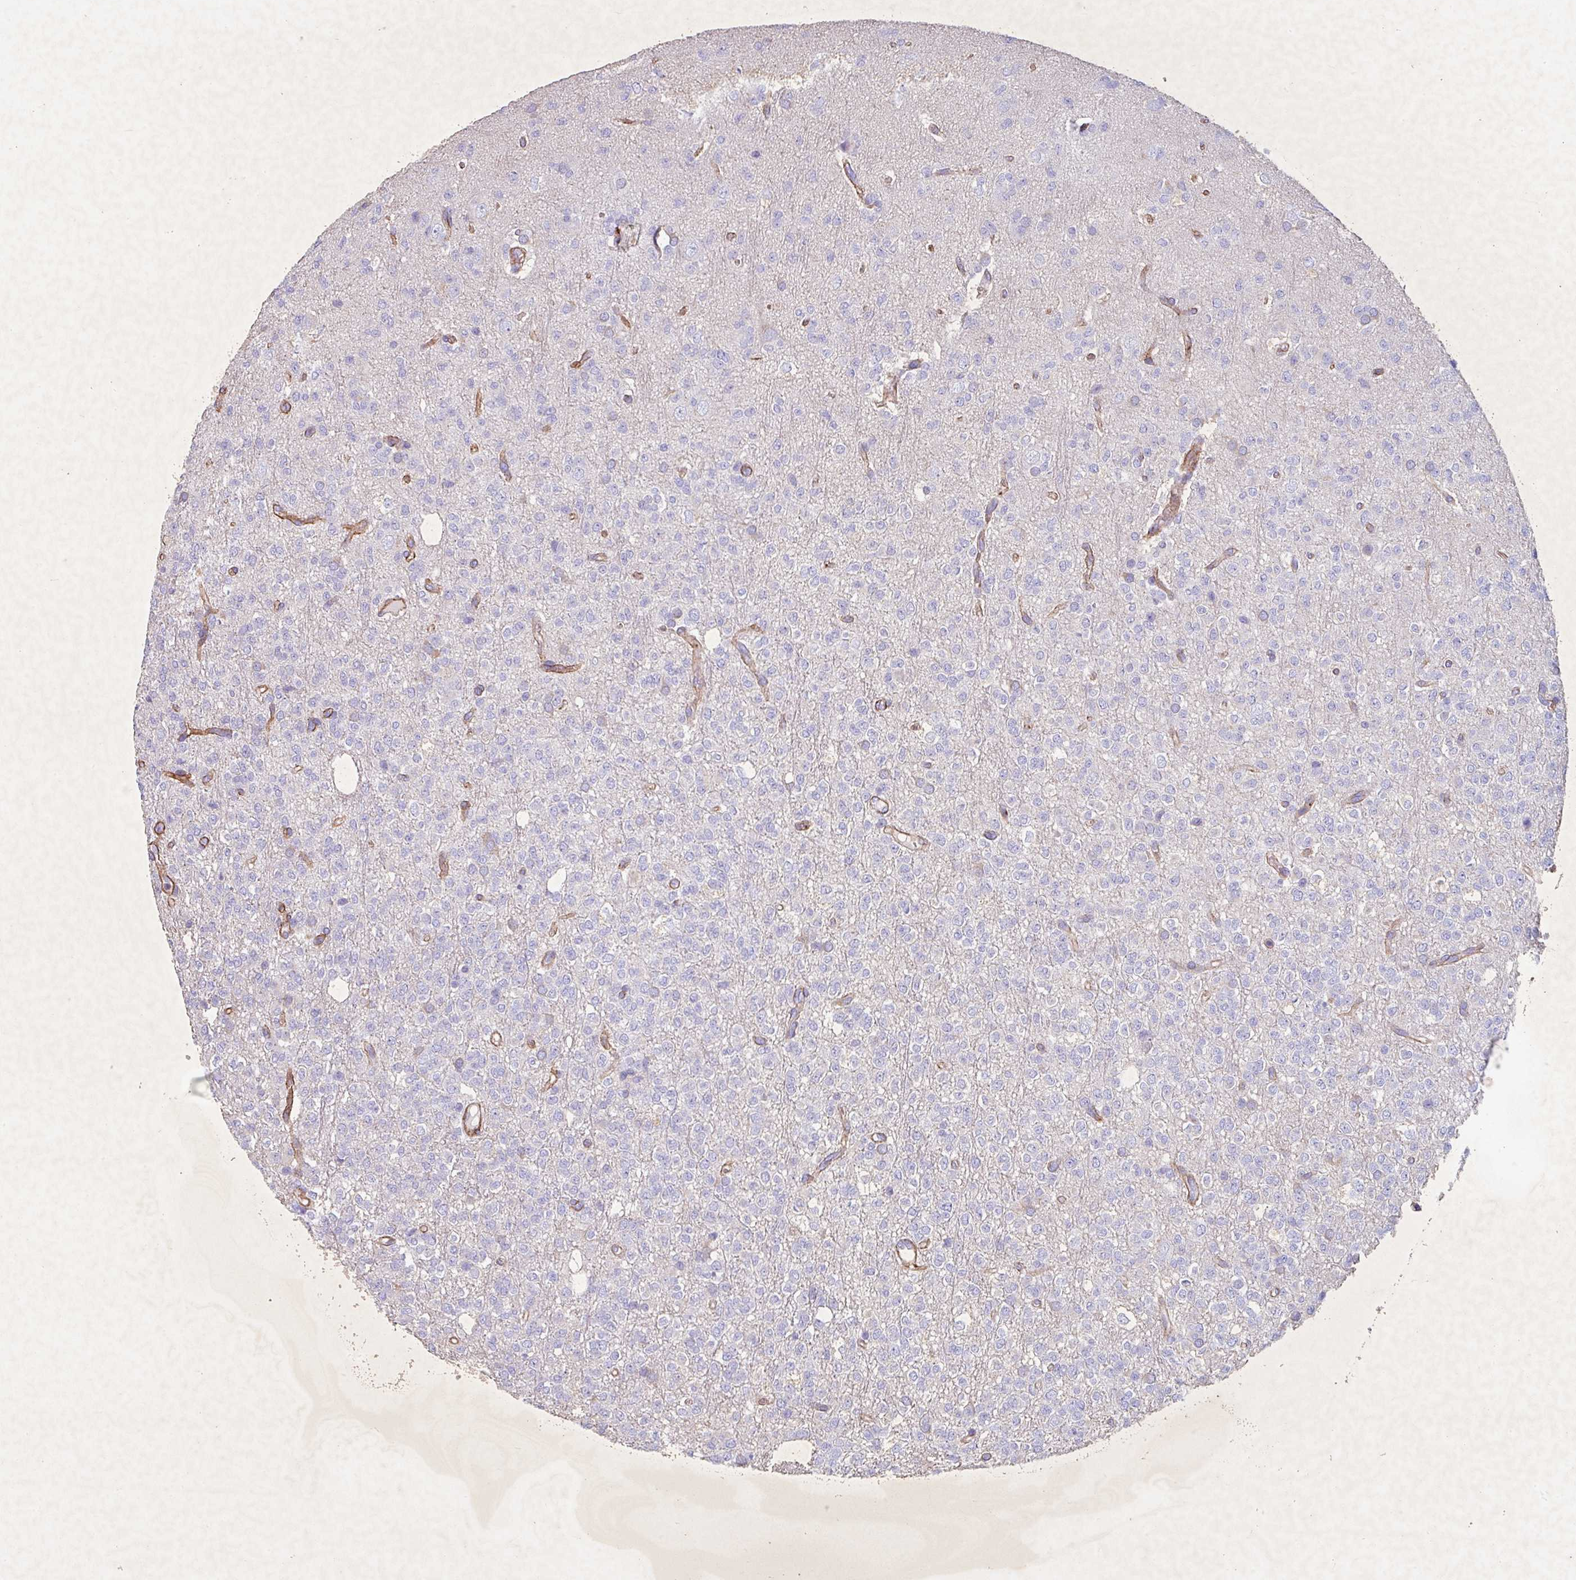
{"staining": {"intensity": "negative", "quantity": "none", "location": "none"}, "tissue": "glioma", "cell_type": "Tumor cells", "image_type": "cancer", "snomed": [{"axis": "morphology", "description": "Glioma, malignant, Low grade"}, {"axis": "topography", "description": "Brain"}], "caption": "This image is of glioma stained with immunohistochemistry to label a protein in brown with the nuclei are counter-stained blue. There is no positivity in tumor cells.", "gene": "ATP2C2", "patient": {"sex": "female", "age": 33}}